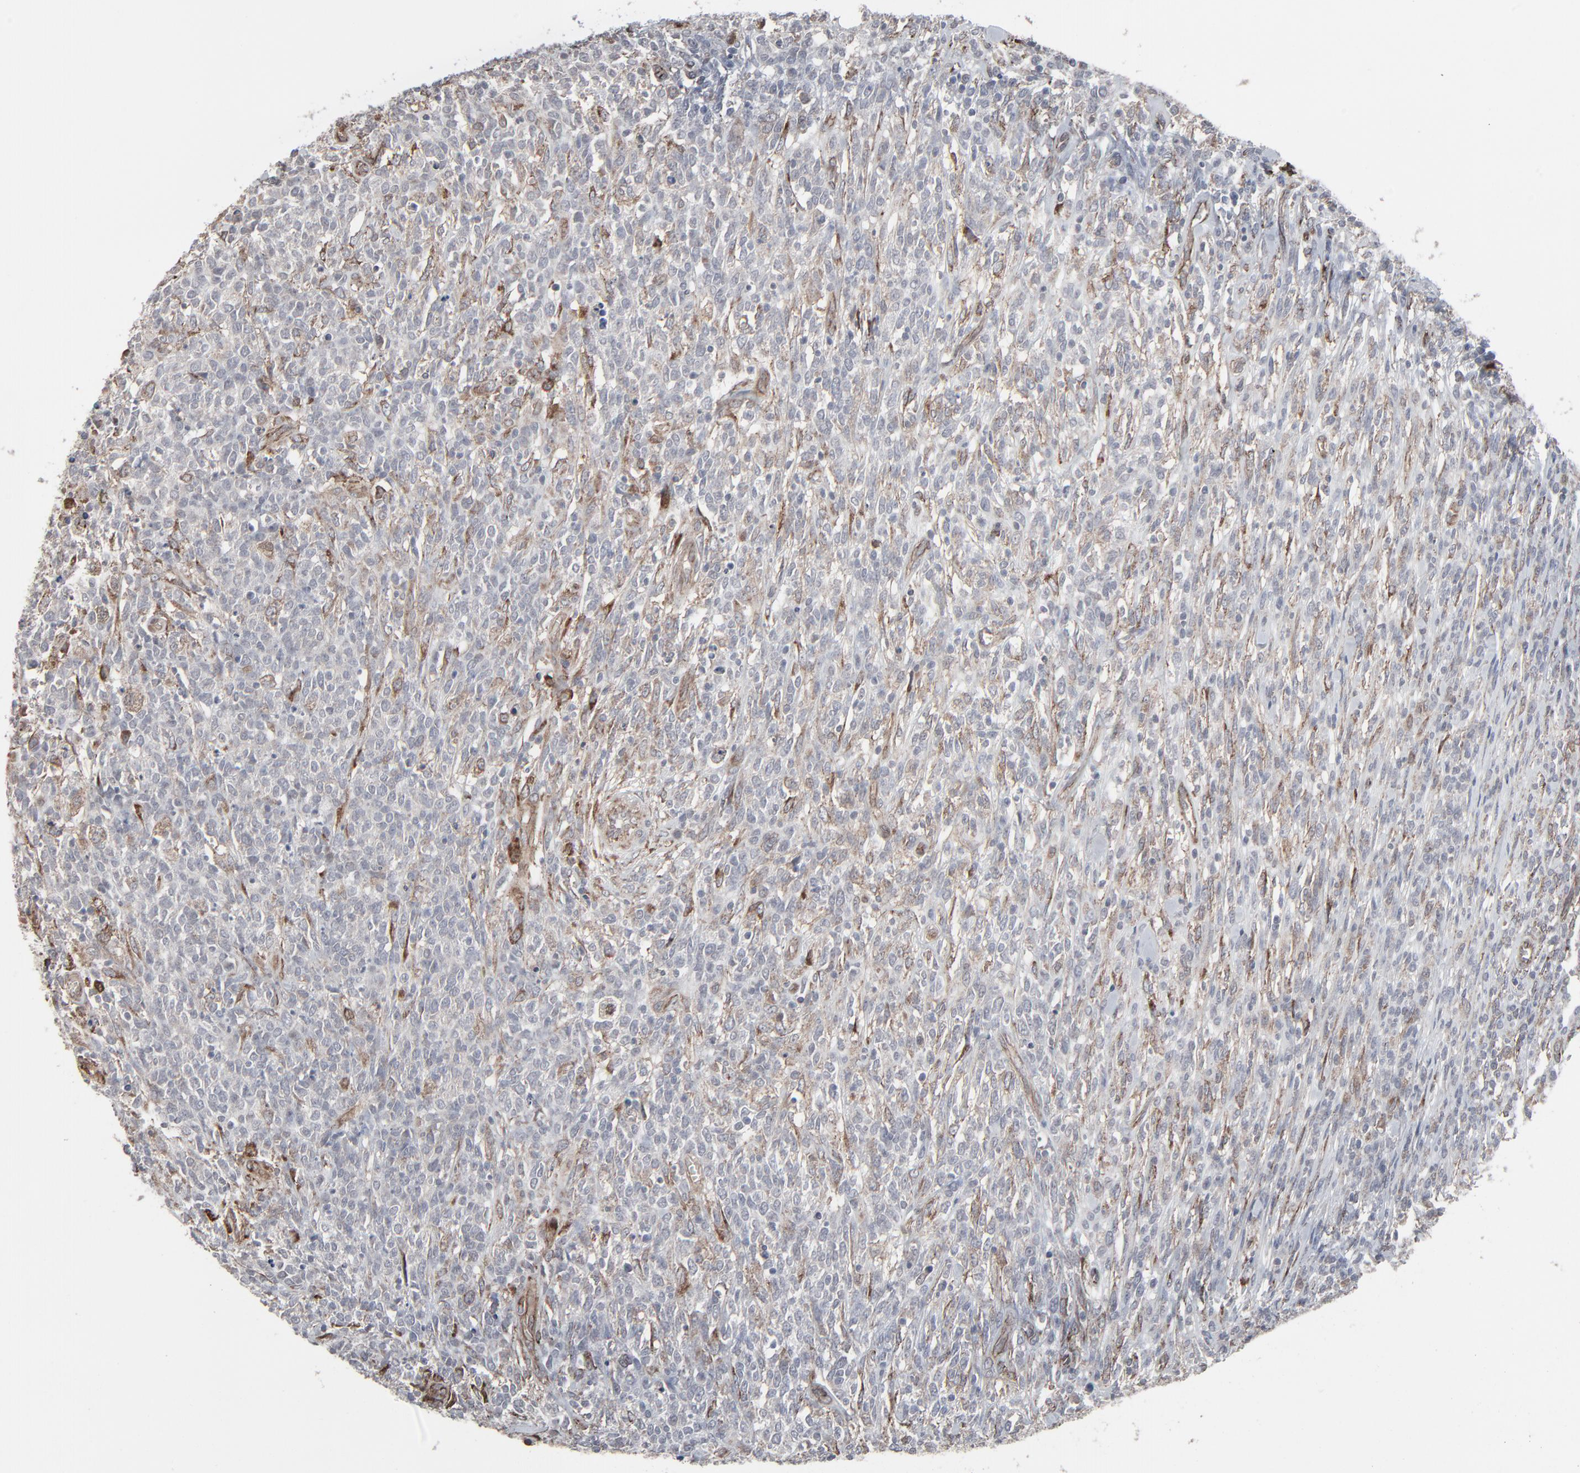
{"staining": {"intensity": "negative", "quantity": "none", "location": "none"}, "tissue": "lymphoma", "cell_type": "Tumor cells", "image_type": "cancer", "snomed": [{"axis": "morphology", "description": "Malignant lymphoma, non-Hodgkin's type, High grade"}, {"axis": "topography", "description": "Lymph node"}], "caption": "High-grade malignant lymphoma, non-Hodgkin's type stained for a protein using IHC displays no positivity tumor cells.", "gene": "CTNND1", "patient": {"sex": "female", "age": 73}}